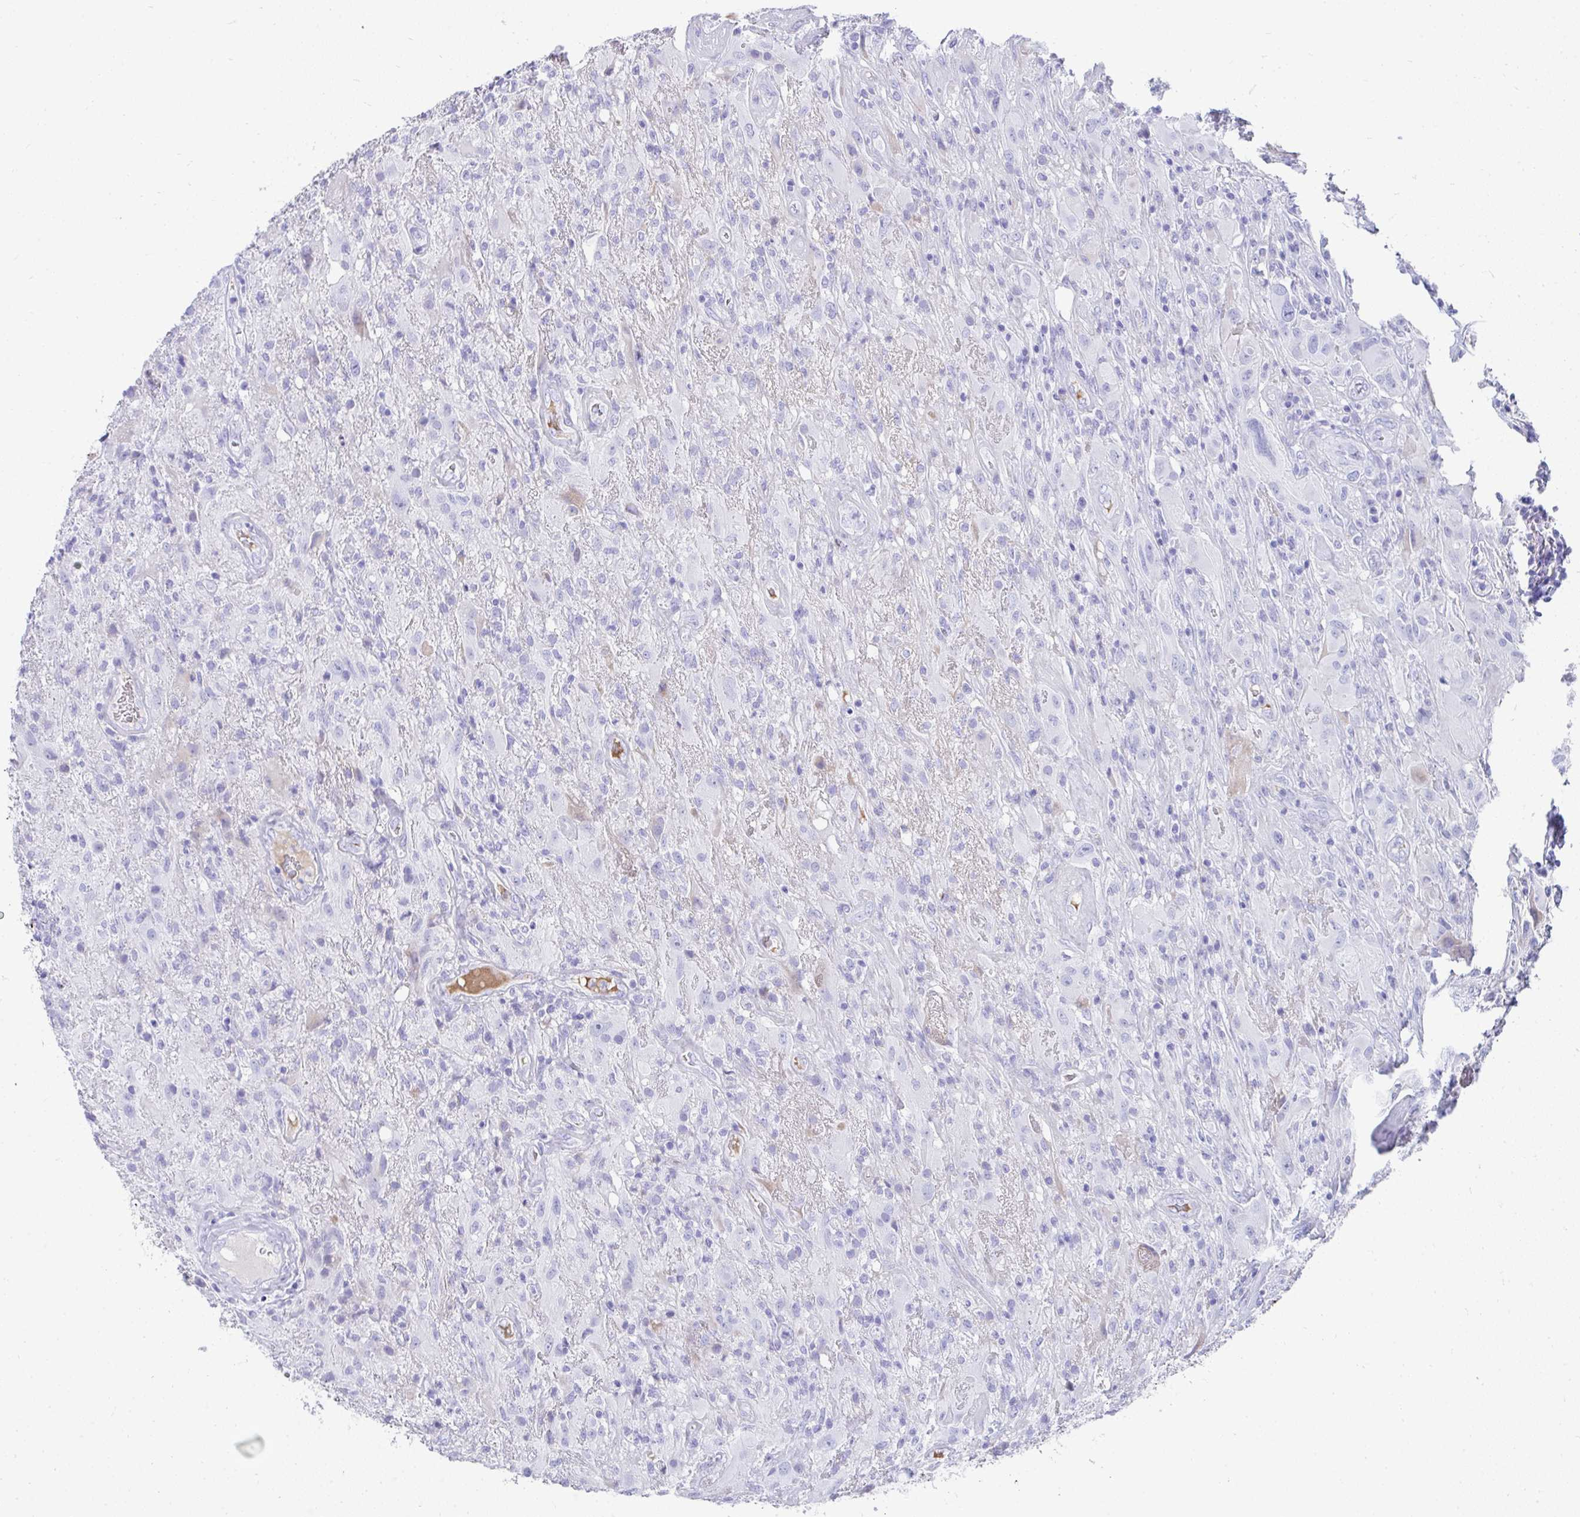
{"staining": {"intensity": "negative", "quantity": "none", "location": "none"}, "tissue": "glioma", "cell_type": "Tumor cells", "image_type": "cancer", "snomed": [{"axis": "morphology", "description": "Glioma, malignant, High grade"}, {"axis": "topography", "description": "Brain"}], "caption": "Tumor cells show no significant protein staining in glioma.", "gene": "TNNT1", "patient": {"sex": "male", "age": 46}}